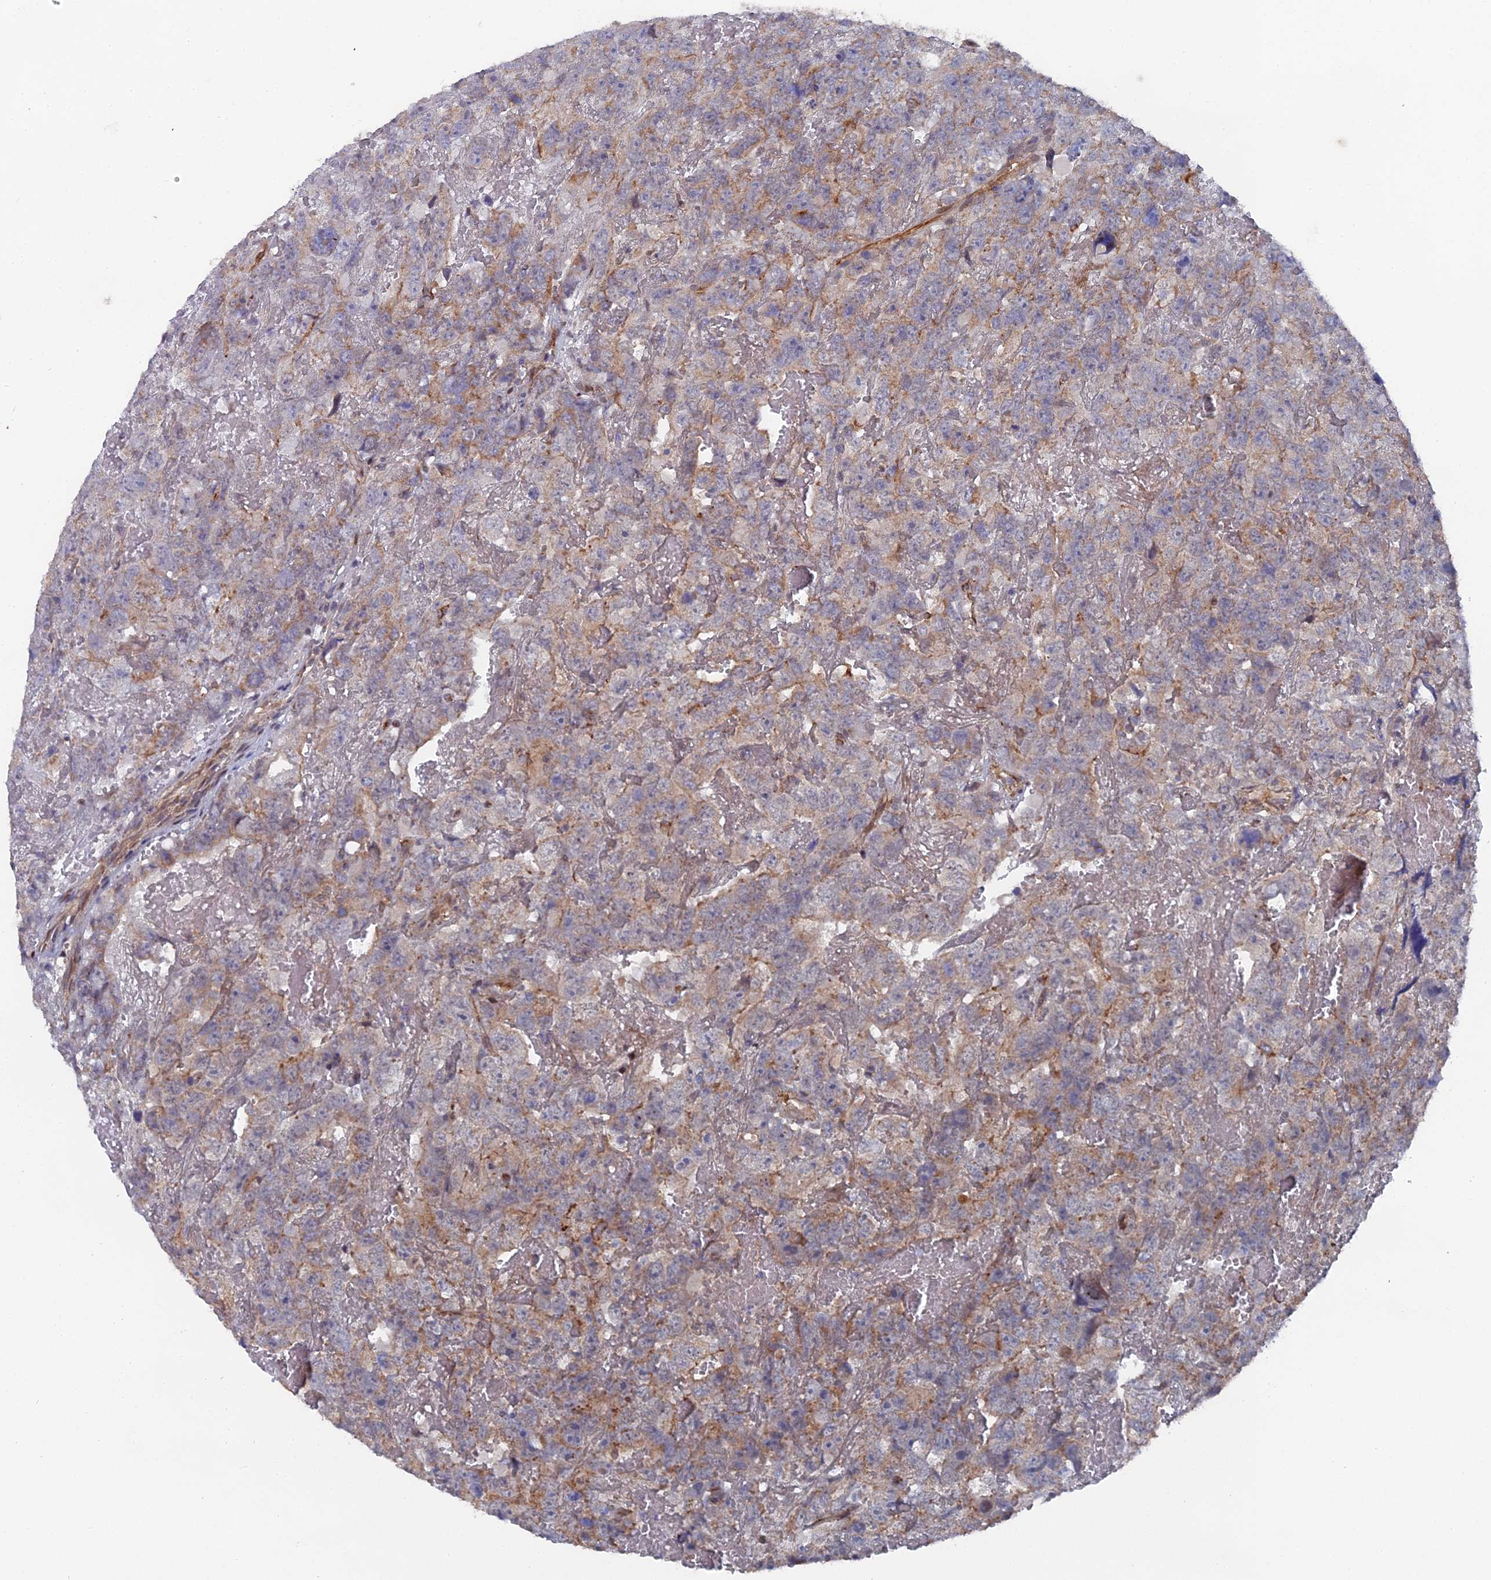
{"staining": {"intensity": "moderate", "quantity": "<25%", "location": "cytoplasmic/membranous"}, "tissue": "testis cancer", "cell_type": "Tumor cells", "image_type": "cancer", "snomed": [{"axis": "morphology", "description": "Carcinoma, Embryonal, NOS"}, {"axis": "topography", "description": "Testis"}], "caption": "Protein positivity by IHC shows moderate cytoplasmic/membranous positivity in about <25% of tumor cells in embryonal carcinoma (testis).", "gene": "UNC5D", "patient": {"sex": "male", "age": 45}}